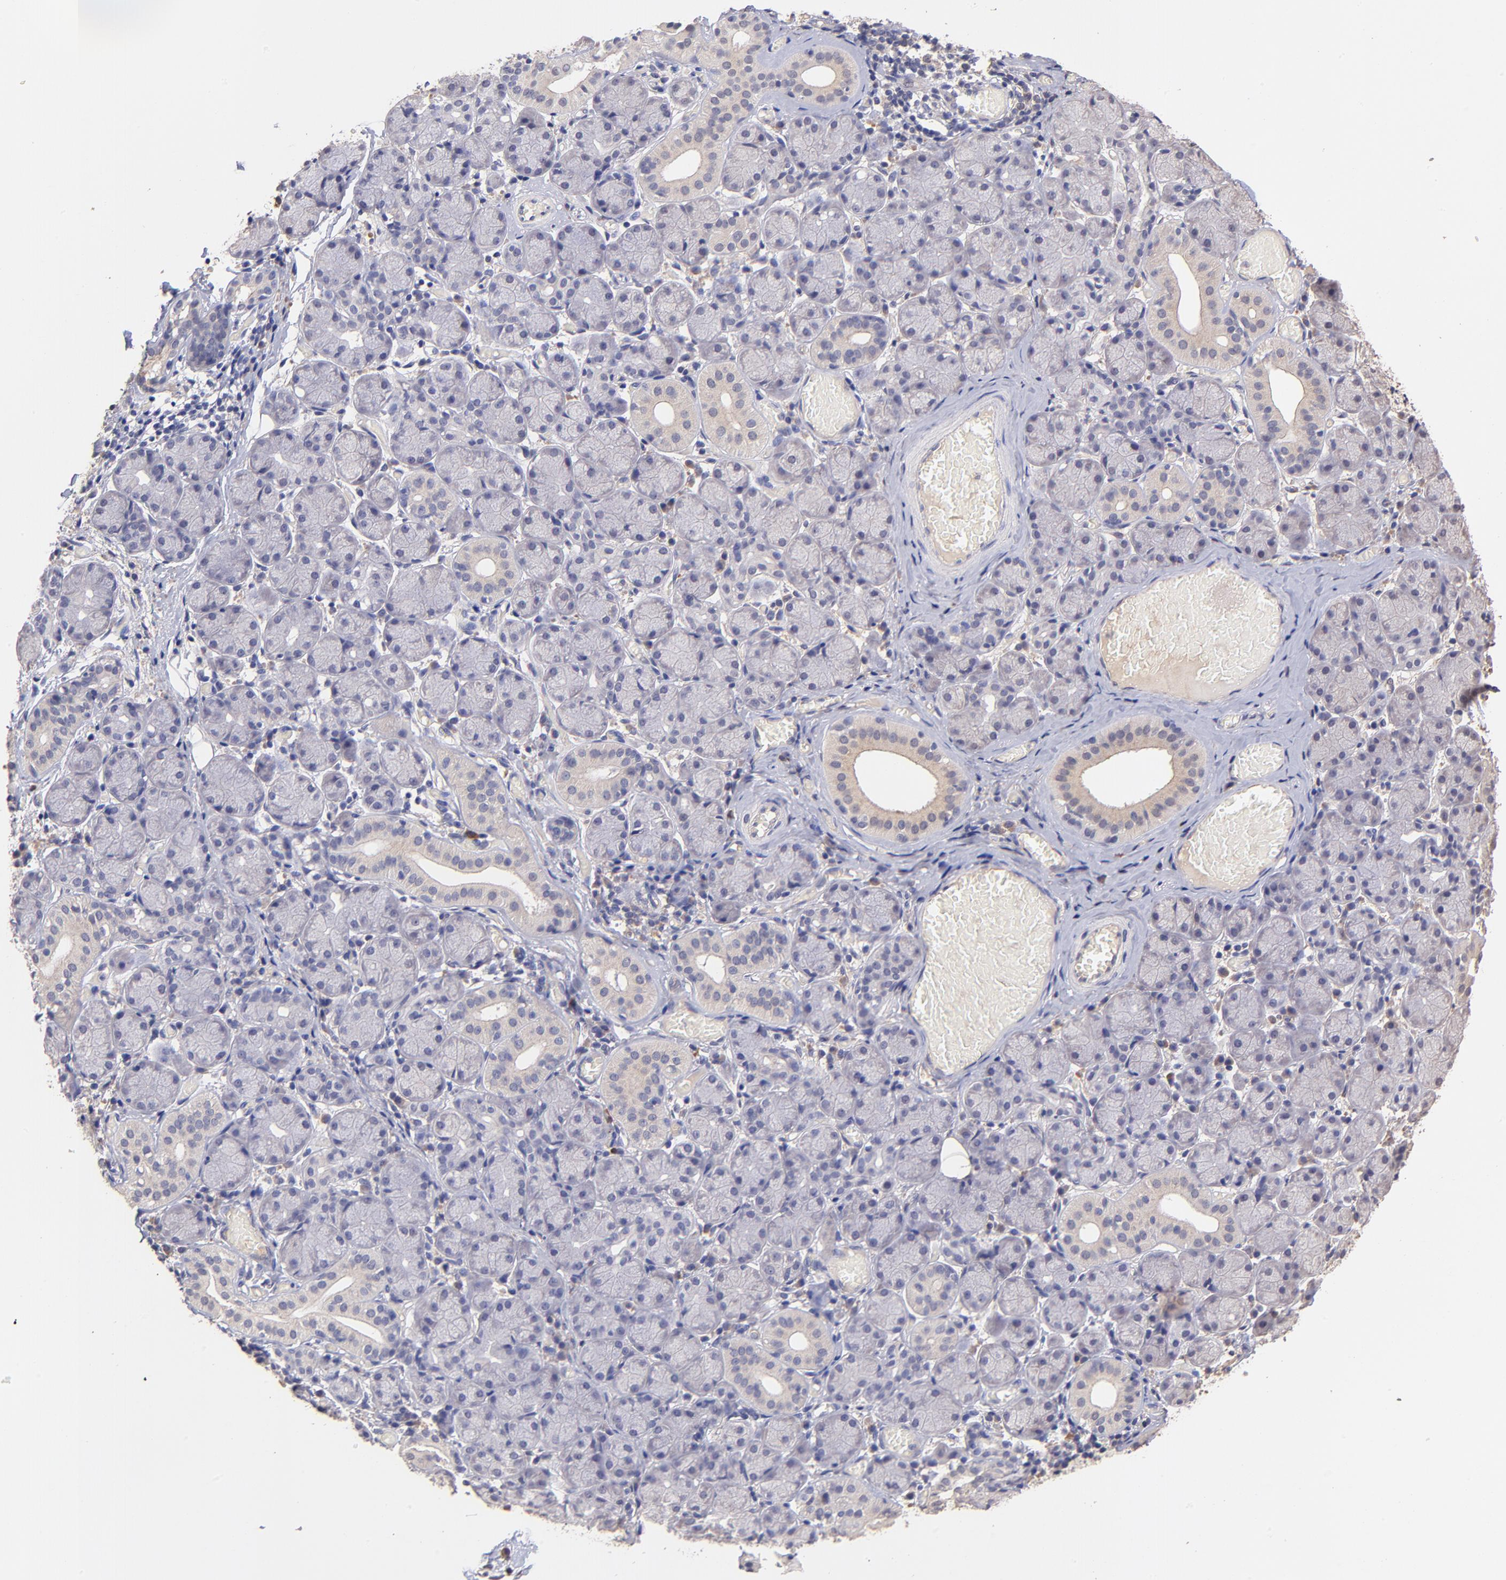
{"staining": {"intensity": "weak", "quantity": "<25%", "location": "cytoplasmic/membranous"}, "tissue": "salivary gland", "cell_type": "Glandular cells", "image_type": "normal", "snomed": [{"axis": "morphology", "description": "Normal tissue, NOS"}, {"axis": "topography", "description": "Salivary gland"}], "caption": "Immunohistochemical staining of normal human salivary gland shows no significant staining in glandular cells. (Stains: DAB (3,3'-diaminobenzidine) immunohistochemistry (IHC) with hematoxylin counter stain, Microscopy: brightfield microscopy at high magnification).", "gene": "RNASEL", "patient": {"sex": "female", "age": 24}}